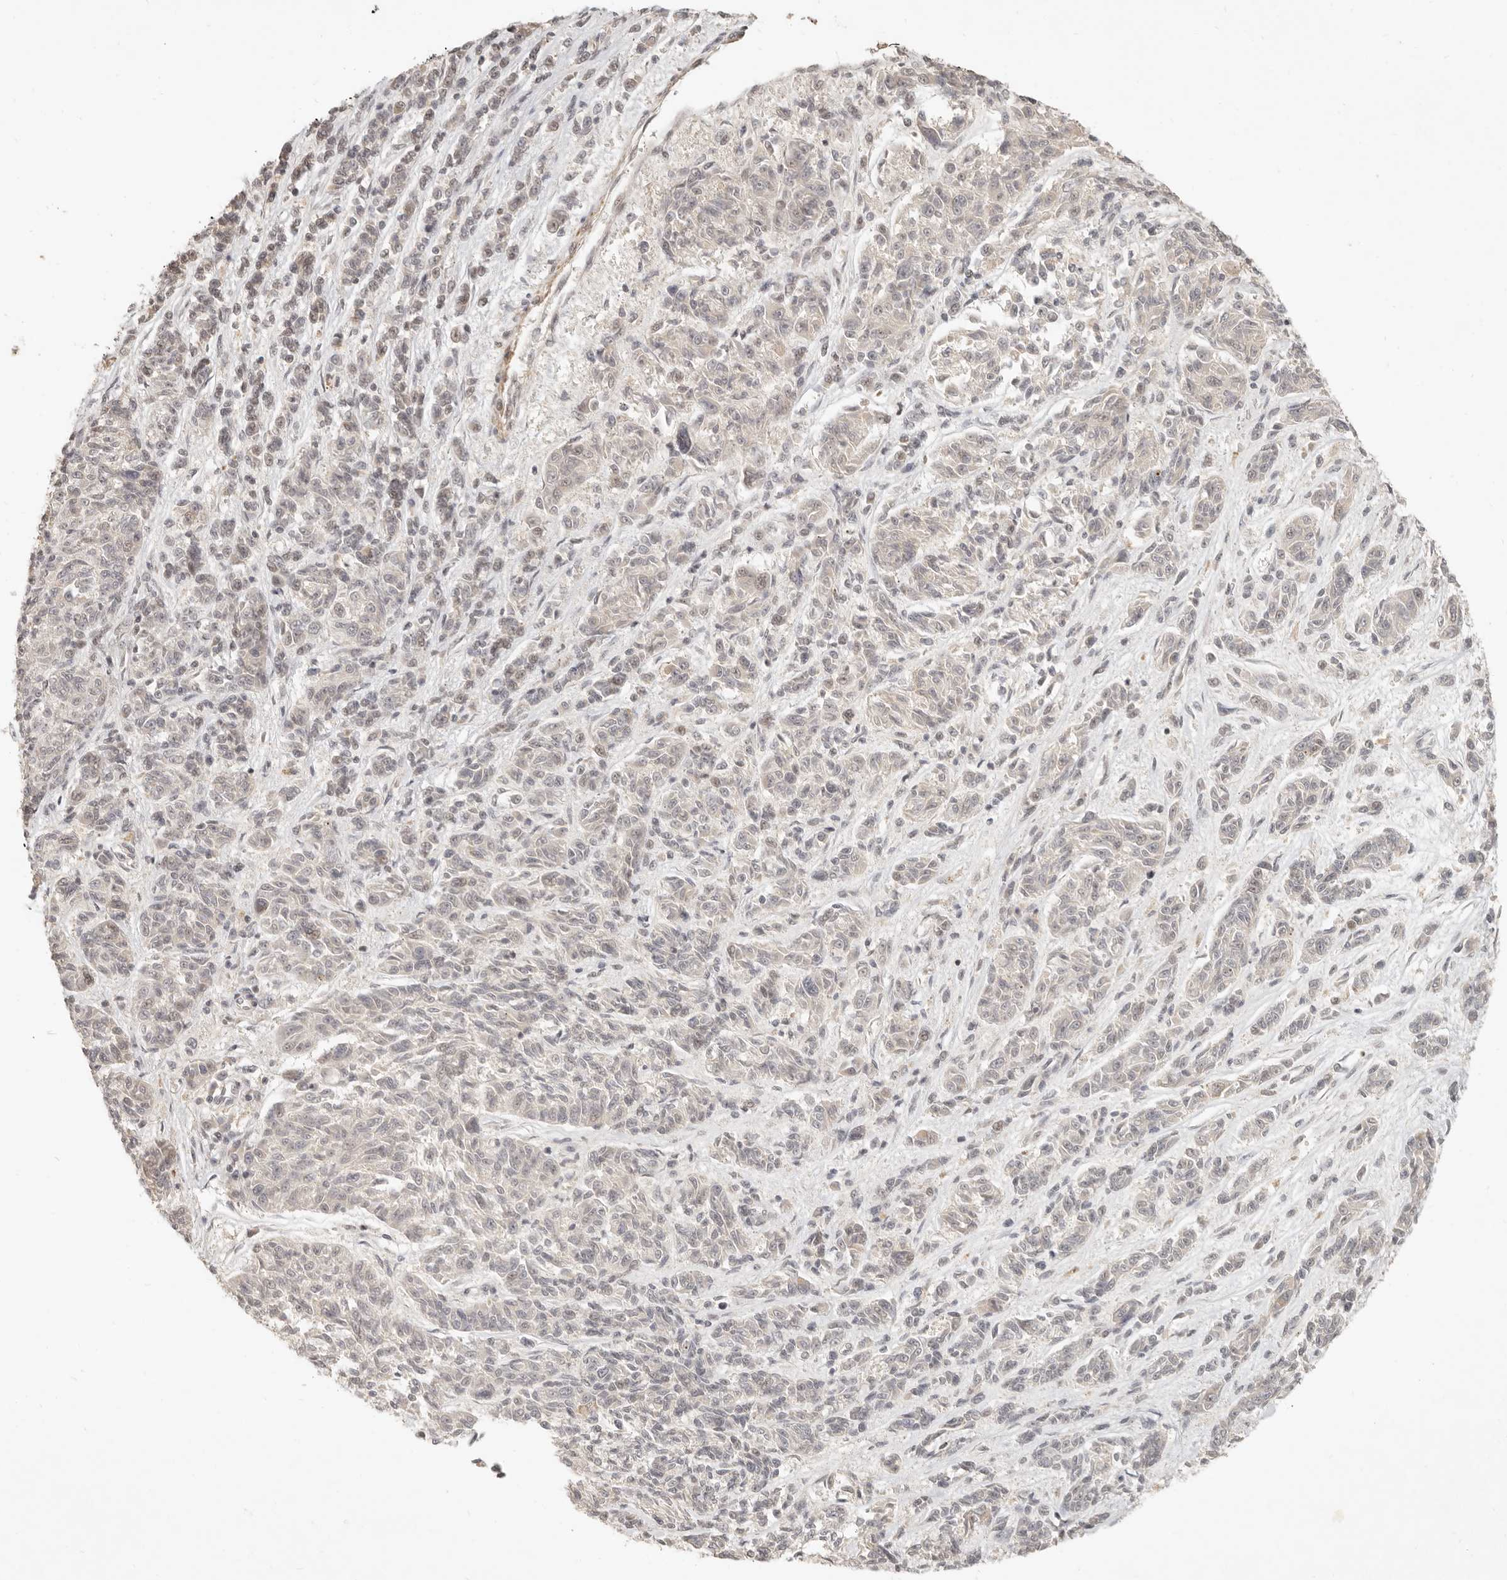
{"staining": {"intensity": "negative", "quantity": "none", "location": "none"}, "tissue": "melanoma", "cell_type": "Tumor cells", "image_type": "cancer", "snomed": [{"axis": "morphology", "description": "Malignant melanoma, NOS"}, {"axis": "topography", "description": "Skin"}], "caption": "Melanoma was stained to show a protein in brown. There is no significant staining in tumor cells. (DAB IHC visualized using brightfield microscopy, high magnification).", "gene": "GABPA", "patient": {"sex": "male", "age": 53}}